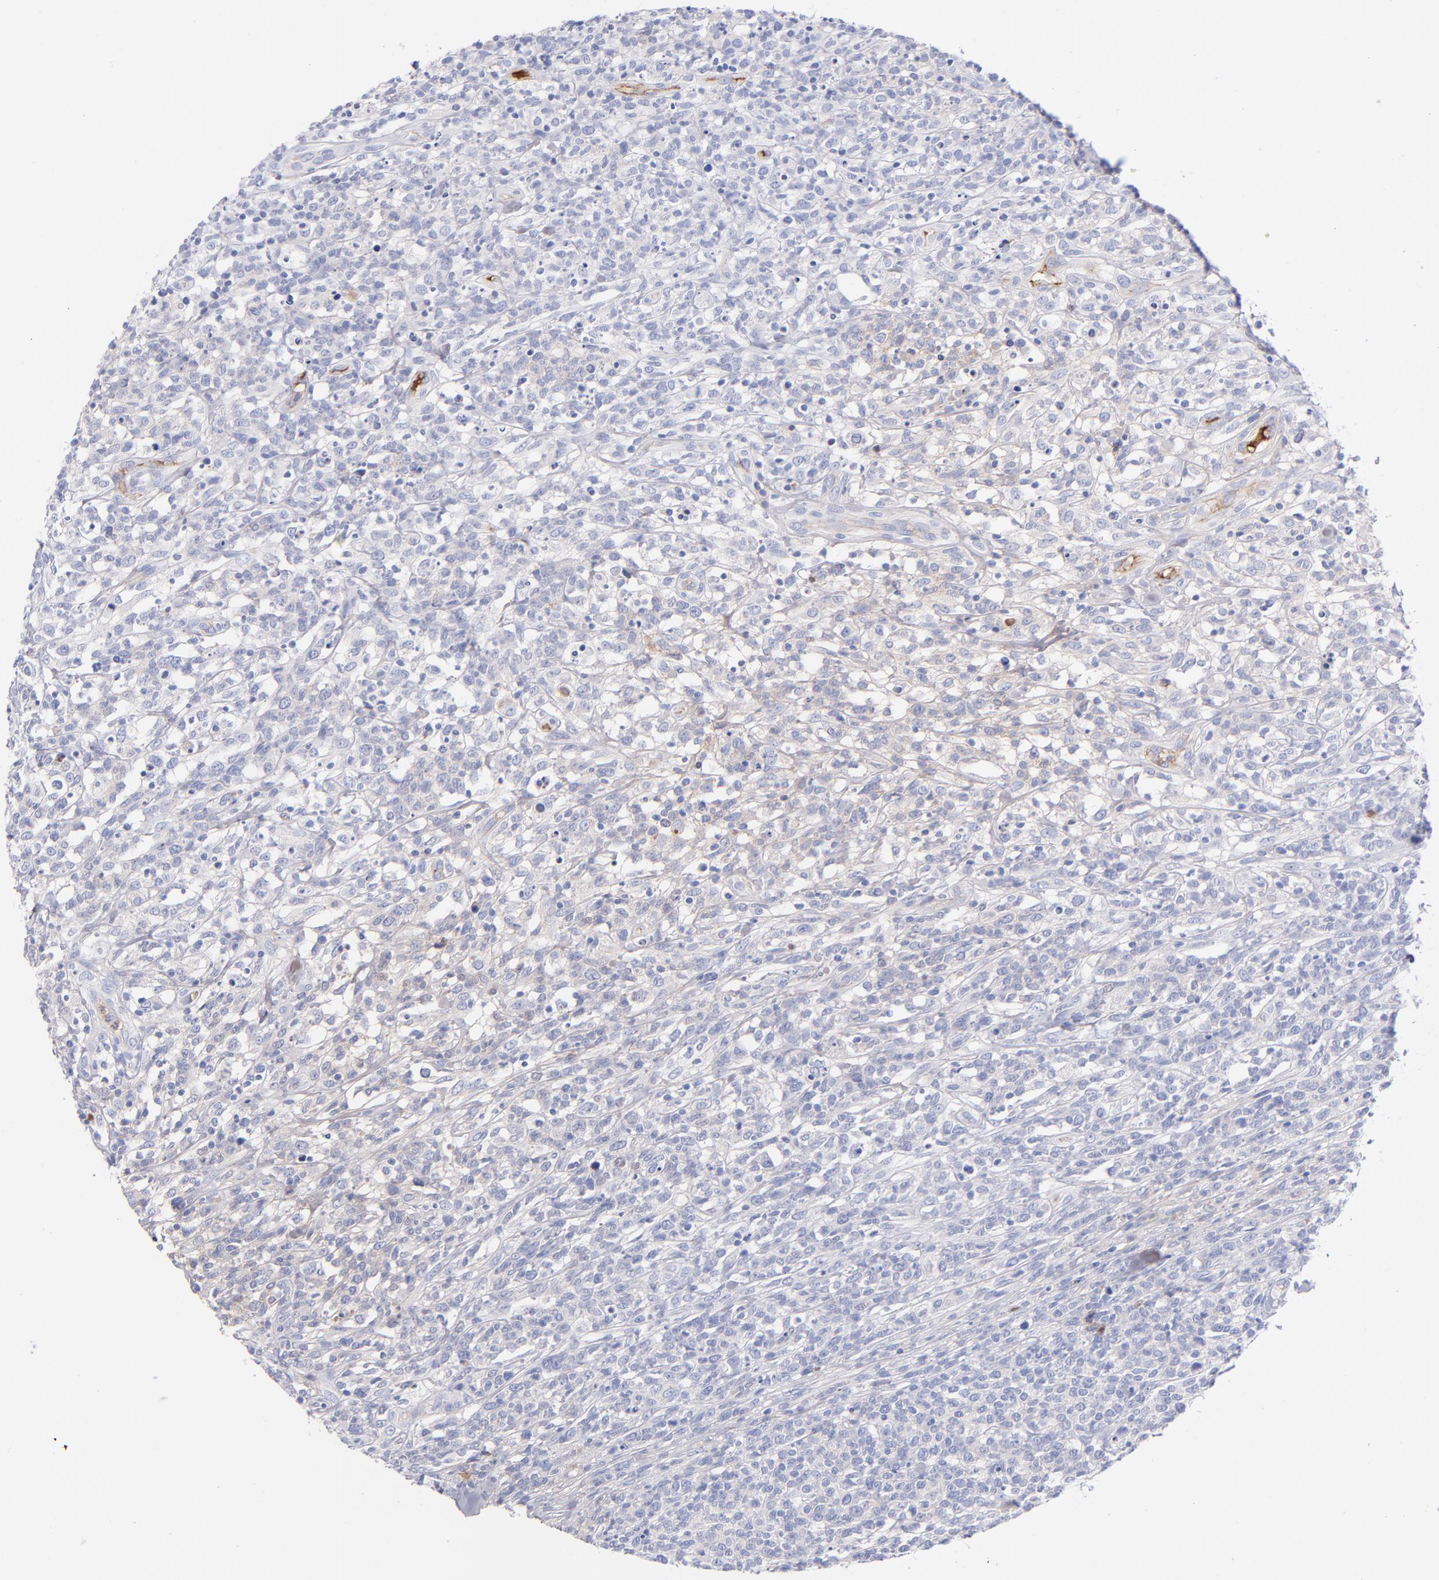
{"staining": {"intensity": "weak", "quantity": "<25%", "location": "cytoplasmic/membranous"}, "tissue": "lymphoma", "cell_type": "Tumor cells", "image_type": "cancer", "snomed": [{"axis": "morphology", "description": "Malignant lymphoma, non-Hodgkin's type, High grade"}, {"axis": "topography", "description": "Lymph node"}], "caption": "Immunohistochemical staining of malignant lymphoma, non-Hodgkin's type (high-grade) shows no significant expression in tumor cells. Brightfield microscopy of IHC stained with DAB (brown) and hematoxylin (blue), captured at high magnification.", "gene": "HP", "patient": {"sex": "female", "age": 73}}